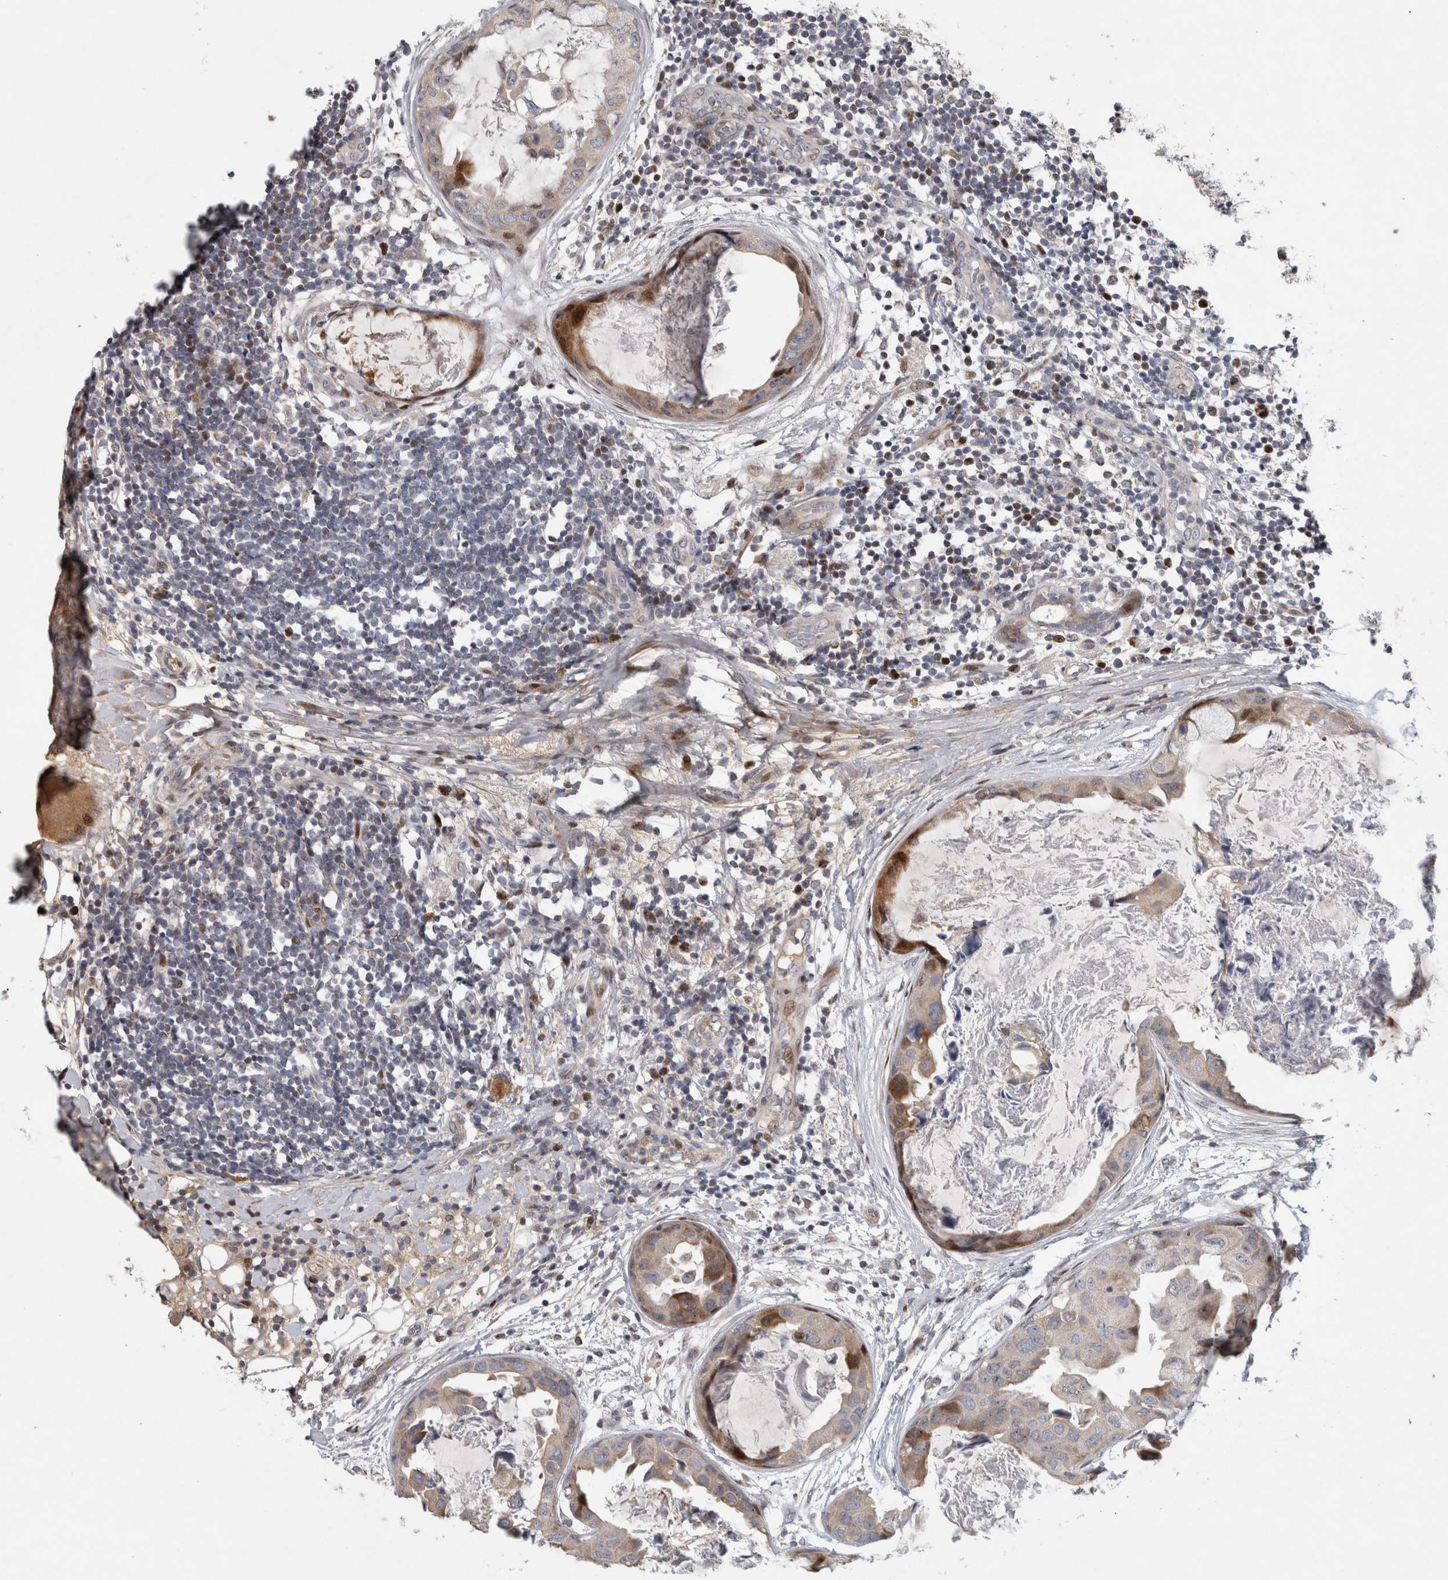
{"staining": {"intensity": "moderate", "quantity": "<25%", "location": "cytoplasmic/membranous,nuclear"}, "tissue": "breast cancer", "cell_type": "Tumor cells", "image_type": "cancer", "snomed": [{"axis": "morphology", "description": "Duct carcinoma"}, {"axis": "topography", "description": "Breast"}], "caption": "The micrograph demonstrates staining of intraductal carcinoma (breast), revealing moderate cytoplasmic/membranous and nuclear protein positivity (brown color) within tumor cells.", "gene": "RBM48", "patient": {"sex": "female", "age": 40}}